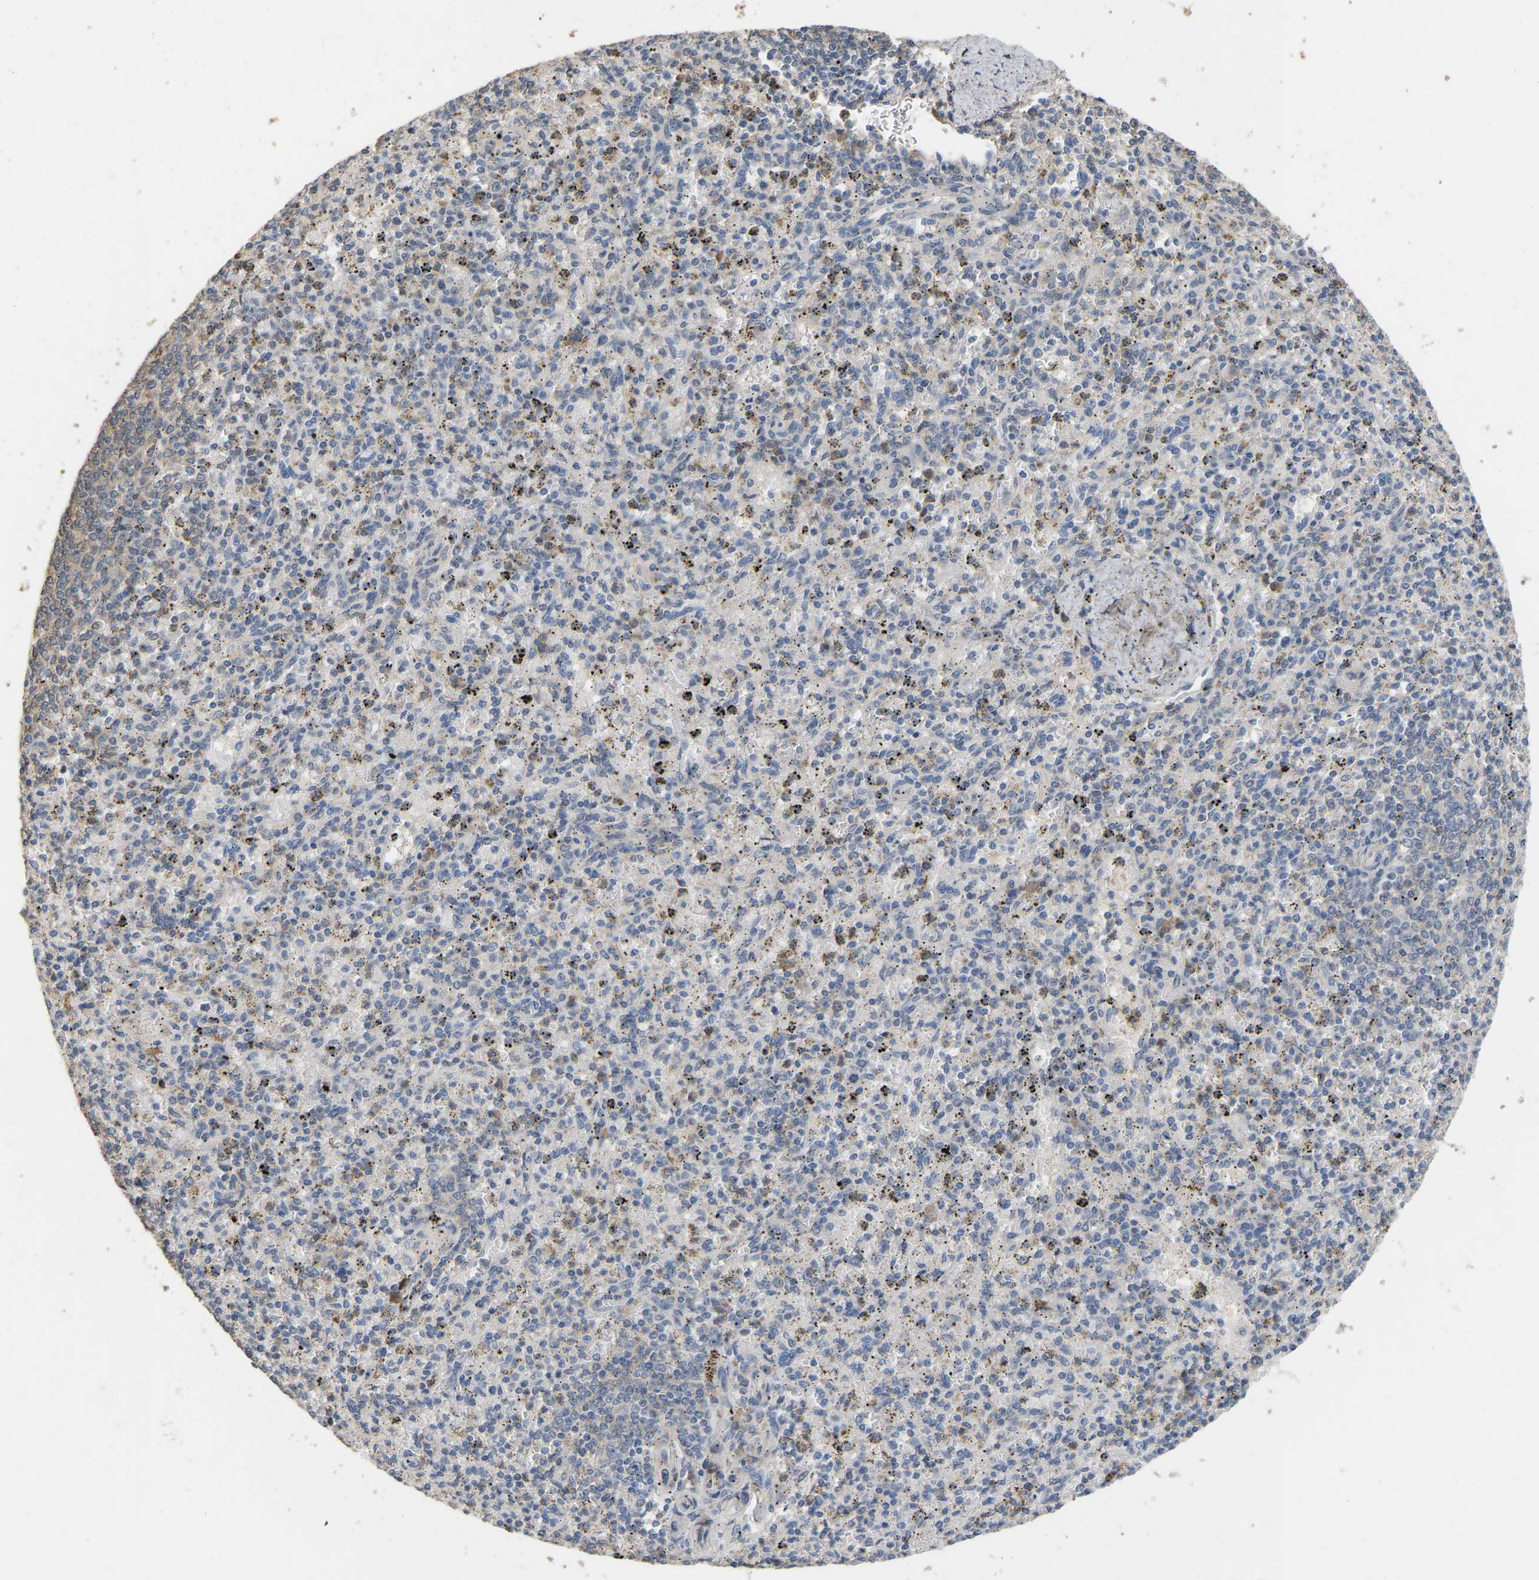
{"staining": {"intensity": "moderate", "quantity": "<25%", "location": "cytoplasmic/membranous"}, "tissue": "spleen", "cell_type": "Cells in red pulp", "image_type": "normal", "snomed": [{"axis": "morphology", "description": "Normal tissue, NOS"}, {"axis": "topography", "description": "Spleen"}], "caption": "This is a micrograph of IHC staining of normal spleen, which shows moderate expression in the cytoplasmic/membranous of cells in red pulp.", "gene": "NCS1", "patient": {"sex": "male", "age": 72}}